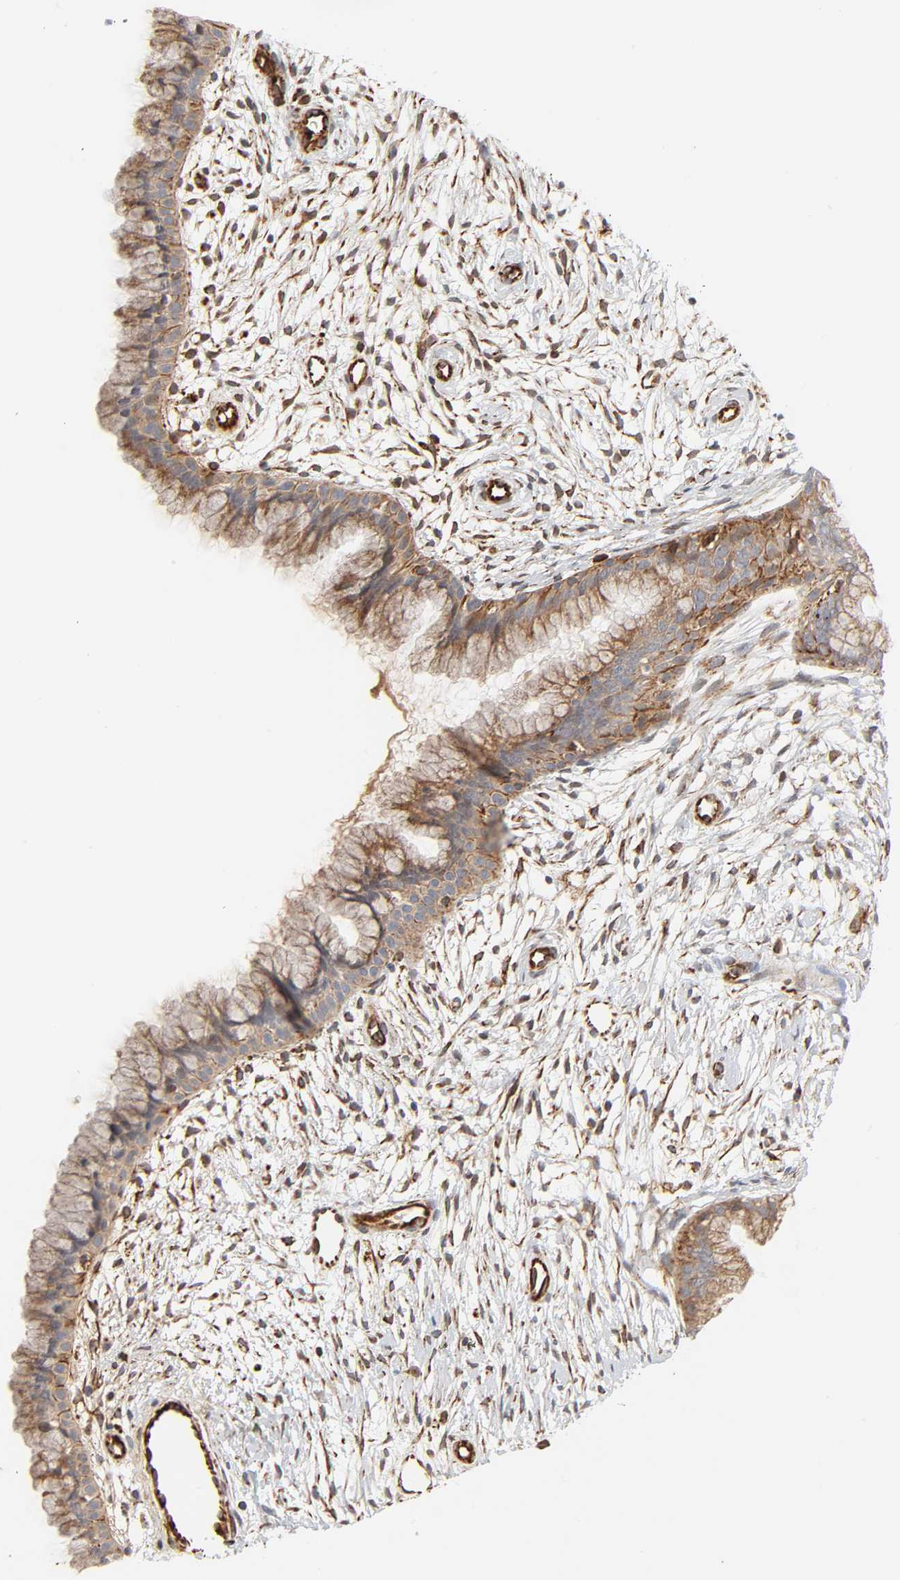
{"staining": {"intensity": "moderate", "quantity": ">75%", "location": "cytoplasmic/membranous"}, "tissue": "cervix", "cell_type": "Glandular cells", "image_type": "normal", "snomed": [{"axis": "morphology", "description": "Normal tissue, NOS"}, {"axis": "topography", "description": "Cervix"}], "caption": "Immunohistochemistry image of benign cervix stained for a protein (brown), which displays medium levels of moderate cytoplasmic/membranous staining in about >75% of glandular cells.", "gene": "REEP5", "patient": {"sex": "female", "age": 39}}